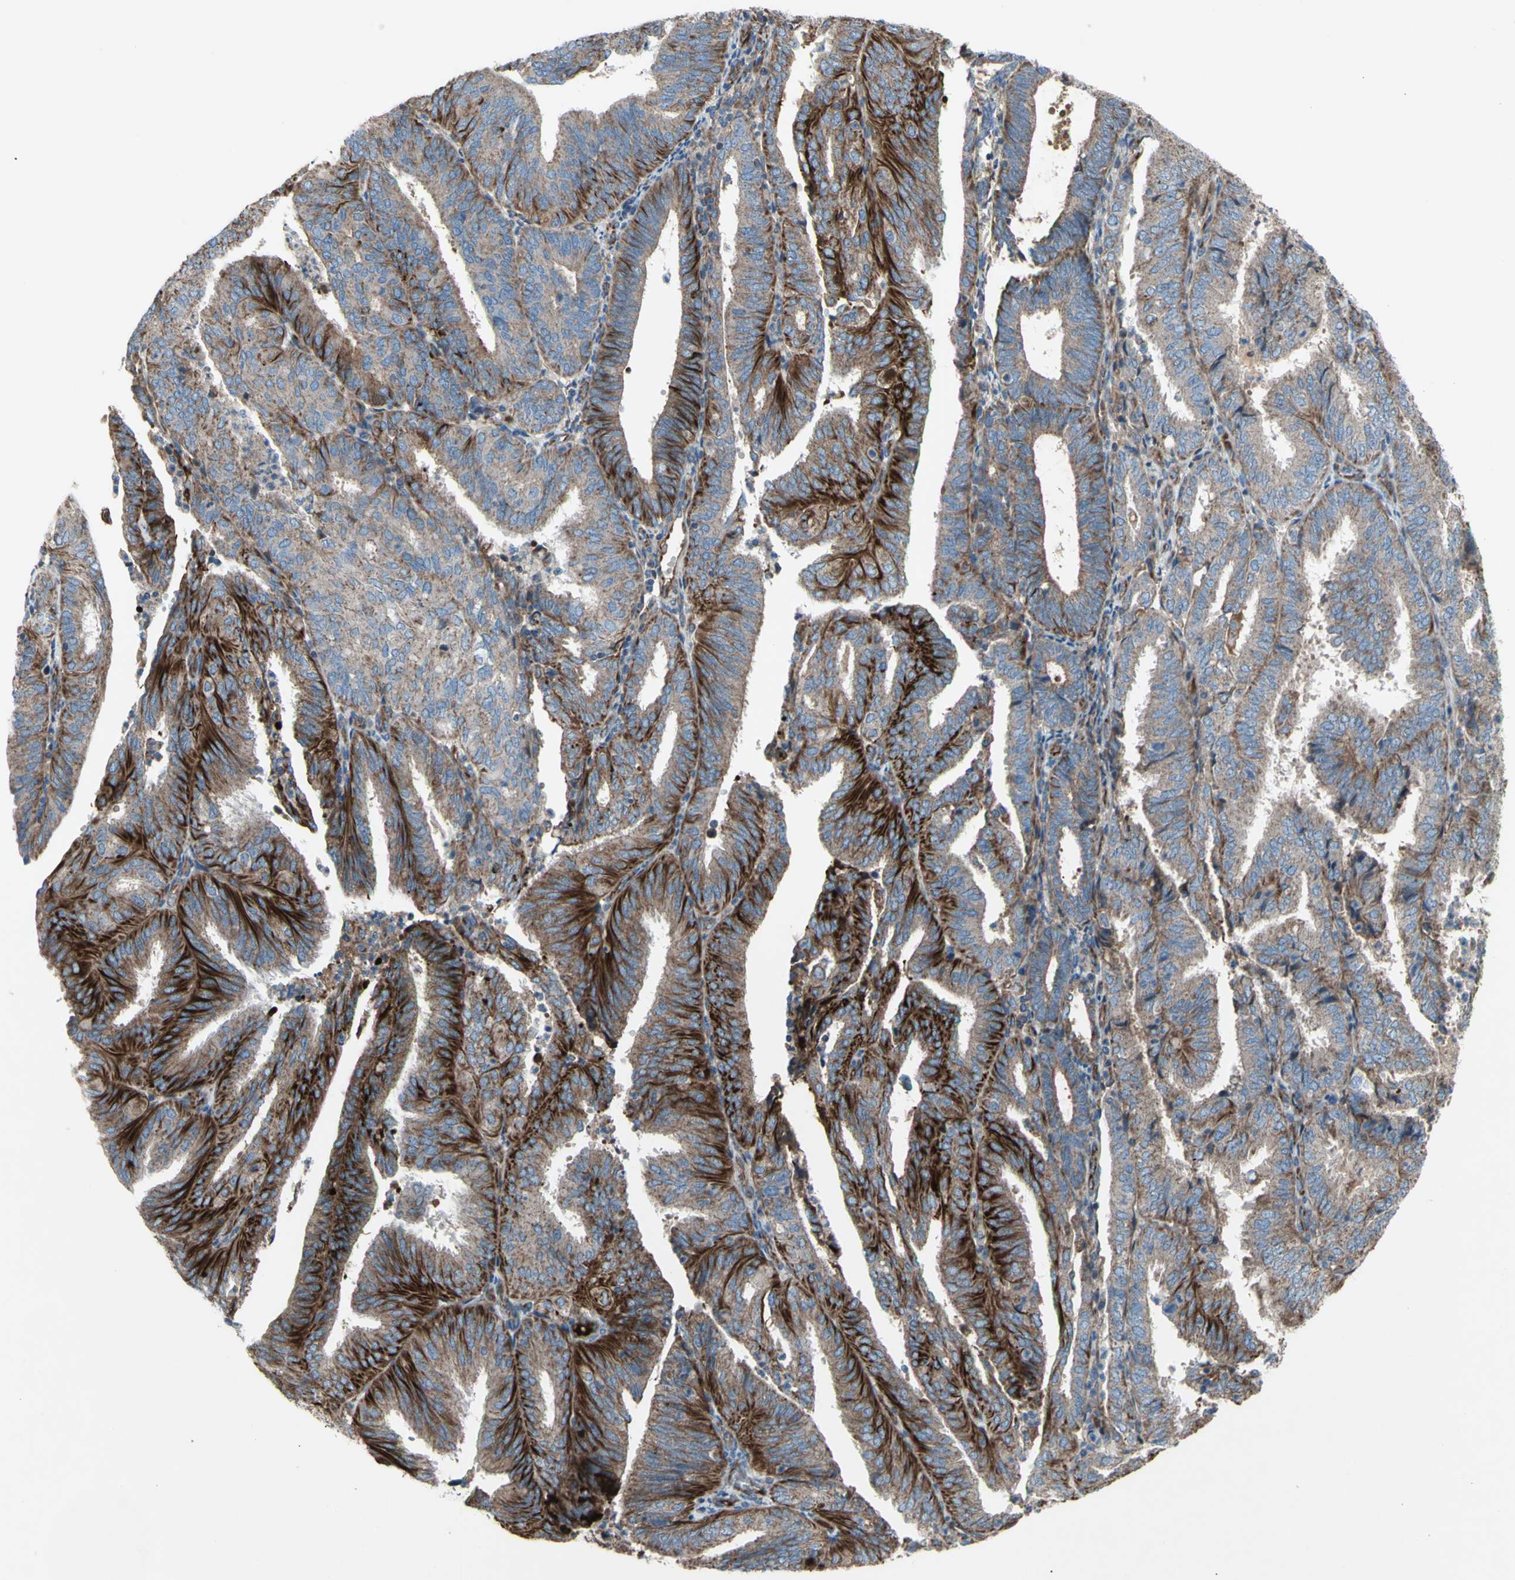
{"staining": {"intensity": "strong", "quantity": "25%-75%", "location": "cytoplasmic/membranous"}, "tissue": "endometrial cancer", "cell_type": "Tumor cells", "image_type": "cancer", "snomed": [{"axis": "morphology", "description": "Adenocarcinoma, NOS"}, {"axis": "topography", "description": "Uterus"}], "caption": "IHC staining of adenocarcinoma (endometrial), which shows high levels of strong cytoplasmic/membranous staining in approximately 25%-75% of tumor cells indicating strong cytoplasmic/membranous protein positivity. The staining was performed using DAB (brown) for protein detection and nuclei were counterstained in hematoxylin (blue).", "gene": "EMC7", "patient": {"sex": "female", "age": 60}}